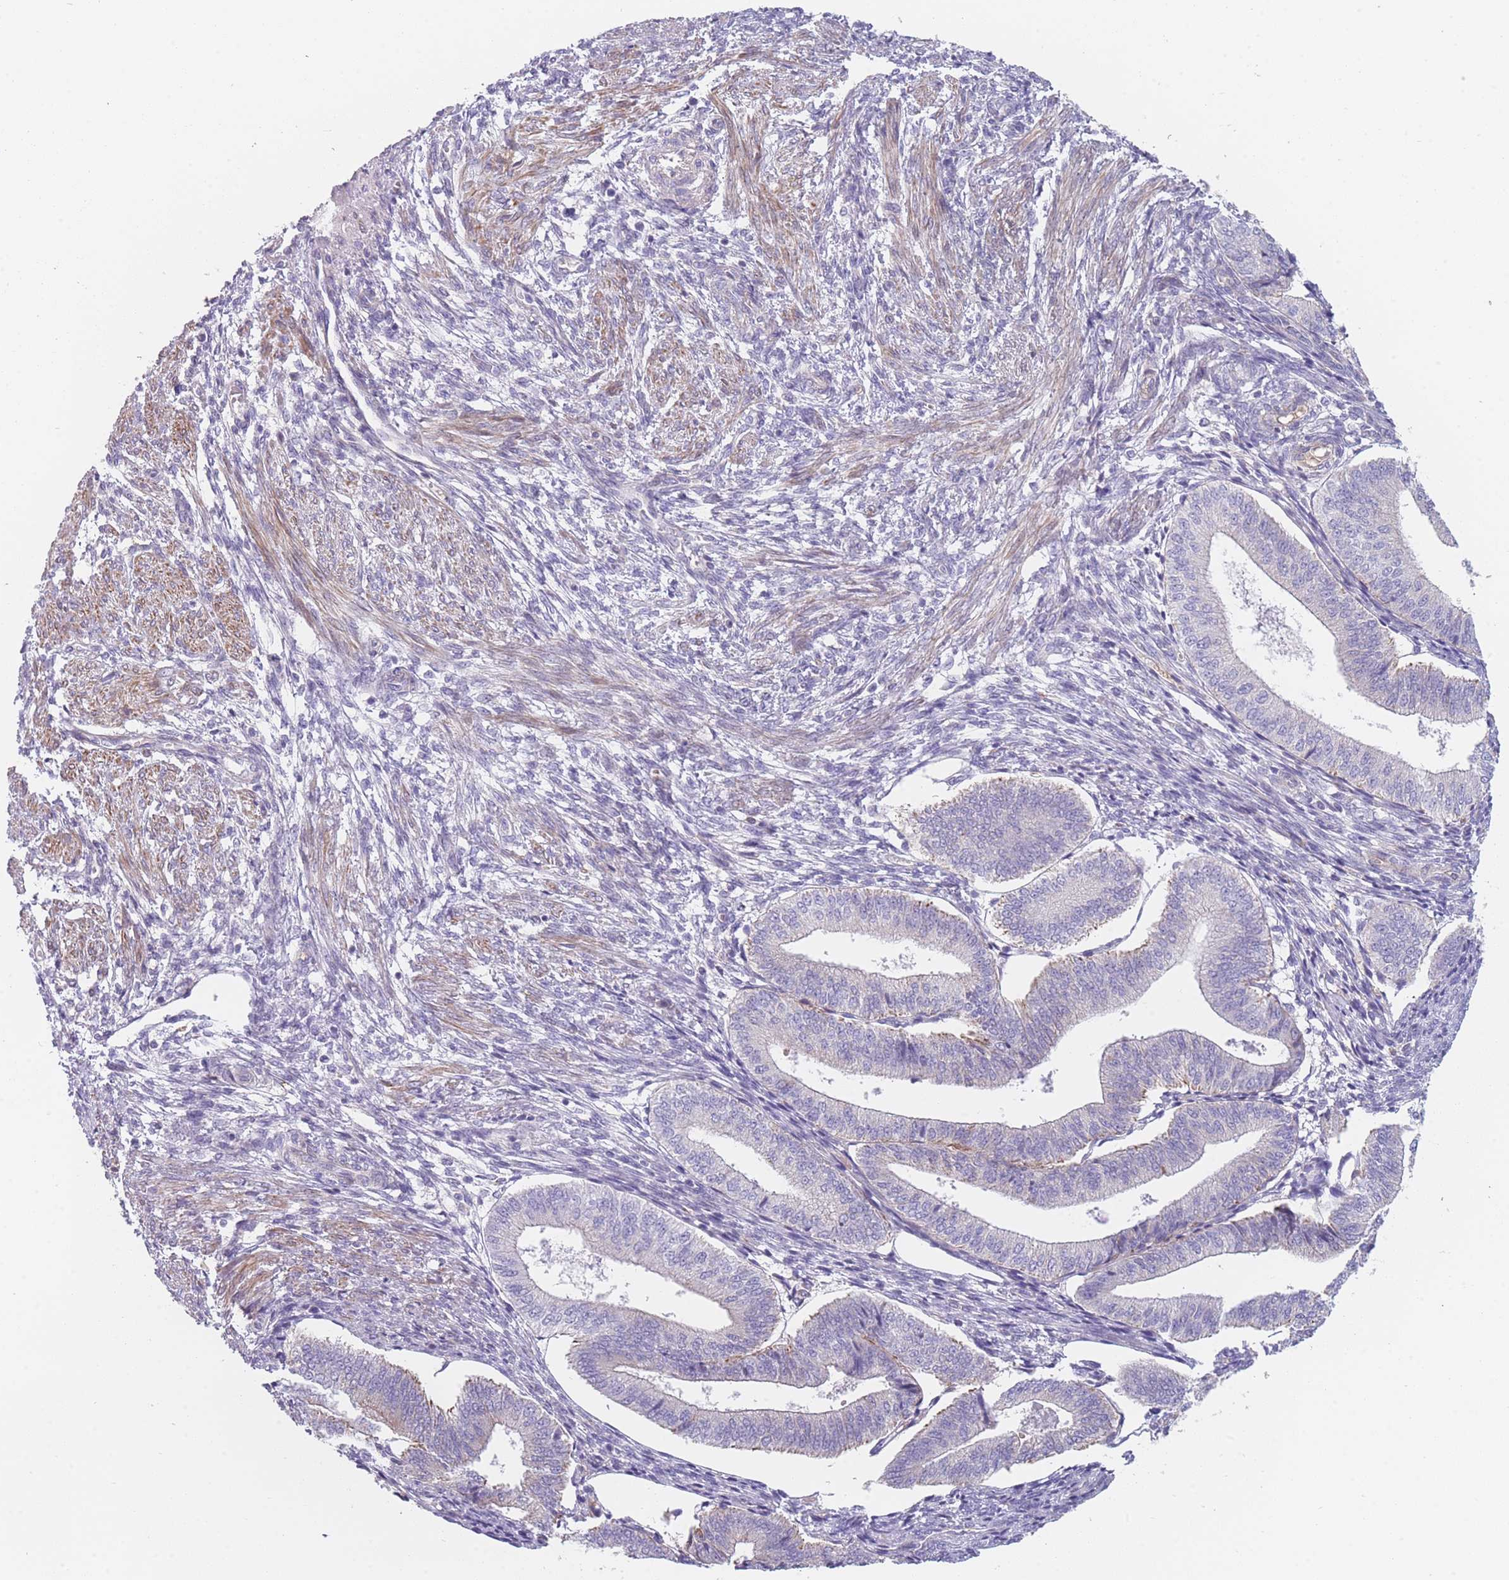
{"staining": {"intensity": "negative", "quantity": "none", "location": "none"}, "tissue": "endometrium", "cell_type": "Cells in endometrial stroma", "image_type": "normal", "snomed": [{"axis": "morphology", "description": "Normal tissue, NOS"}, {"axis": "topography", "description": "Endometrium"}], "caption": "DAB (3,3'-diaminobenzidine) immunohistochemical staining of benign endometrium demonstrates no significant staining in cells in endometrial stroma. (Immunohistochemistry, brightfield microscopy, high magnification).", "gene": "SMPD4", "patient": {"sex": "female", "age": 34}}